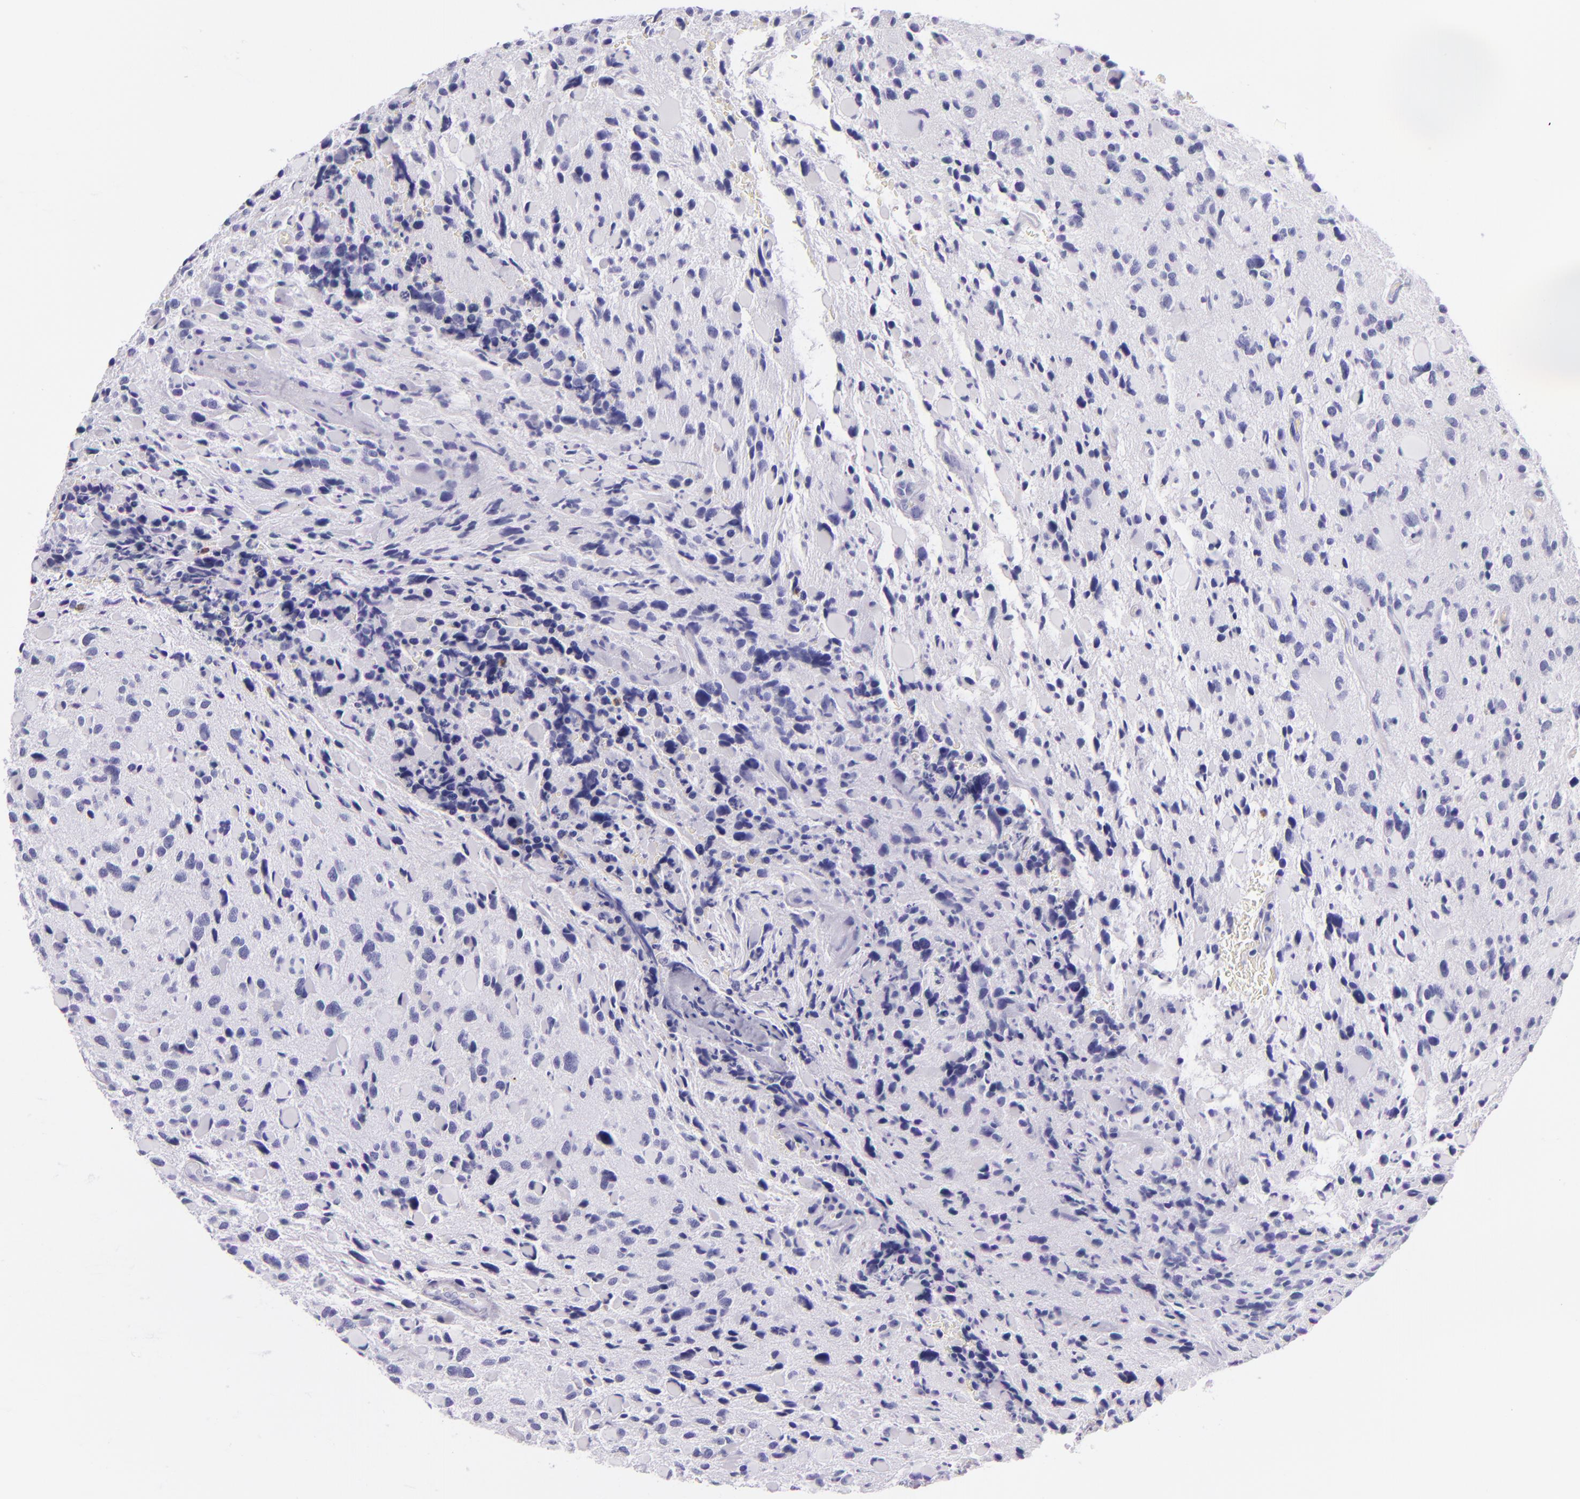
{"staining": {"intensity": "negative", "quantity": "none", "location": "none"}, "tissue": "glioma", "cell_type": "Tumor cells", "image_type": "cancer", "snomed": [{"axis": "morphology", "description": "Glioma, malignant, High grade"}, {"axis": "topography", "description": "Brain"}], "caption": "Immunohistochemistry of human glioma reveals no expression in tumor cells.", "gene": "CEACAM1", "patient": {"sex": "female", "age": 37}}